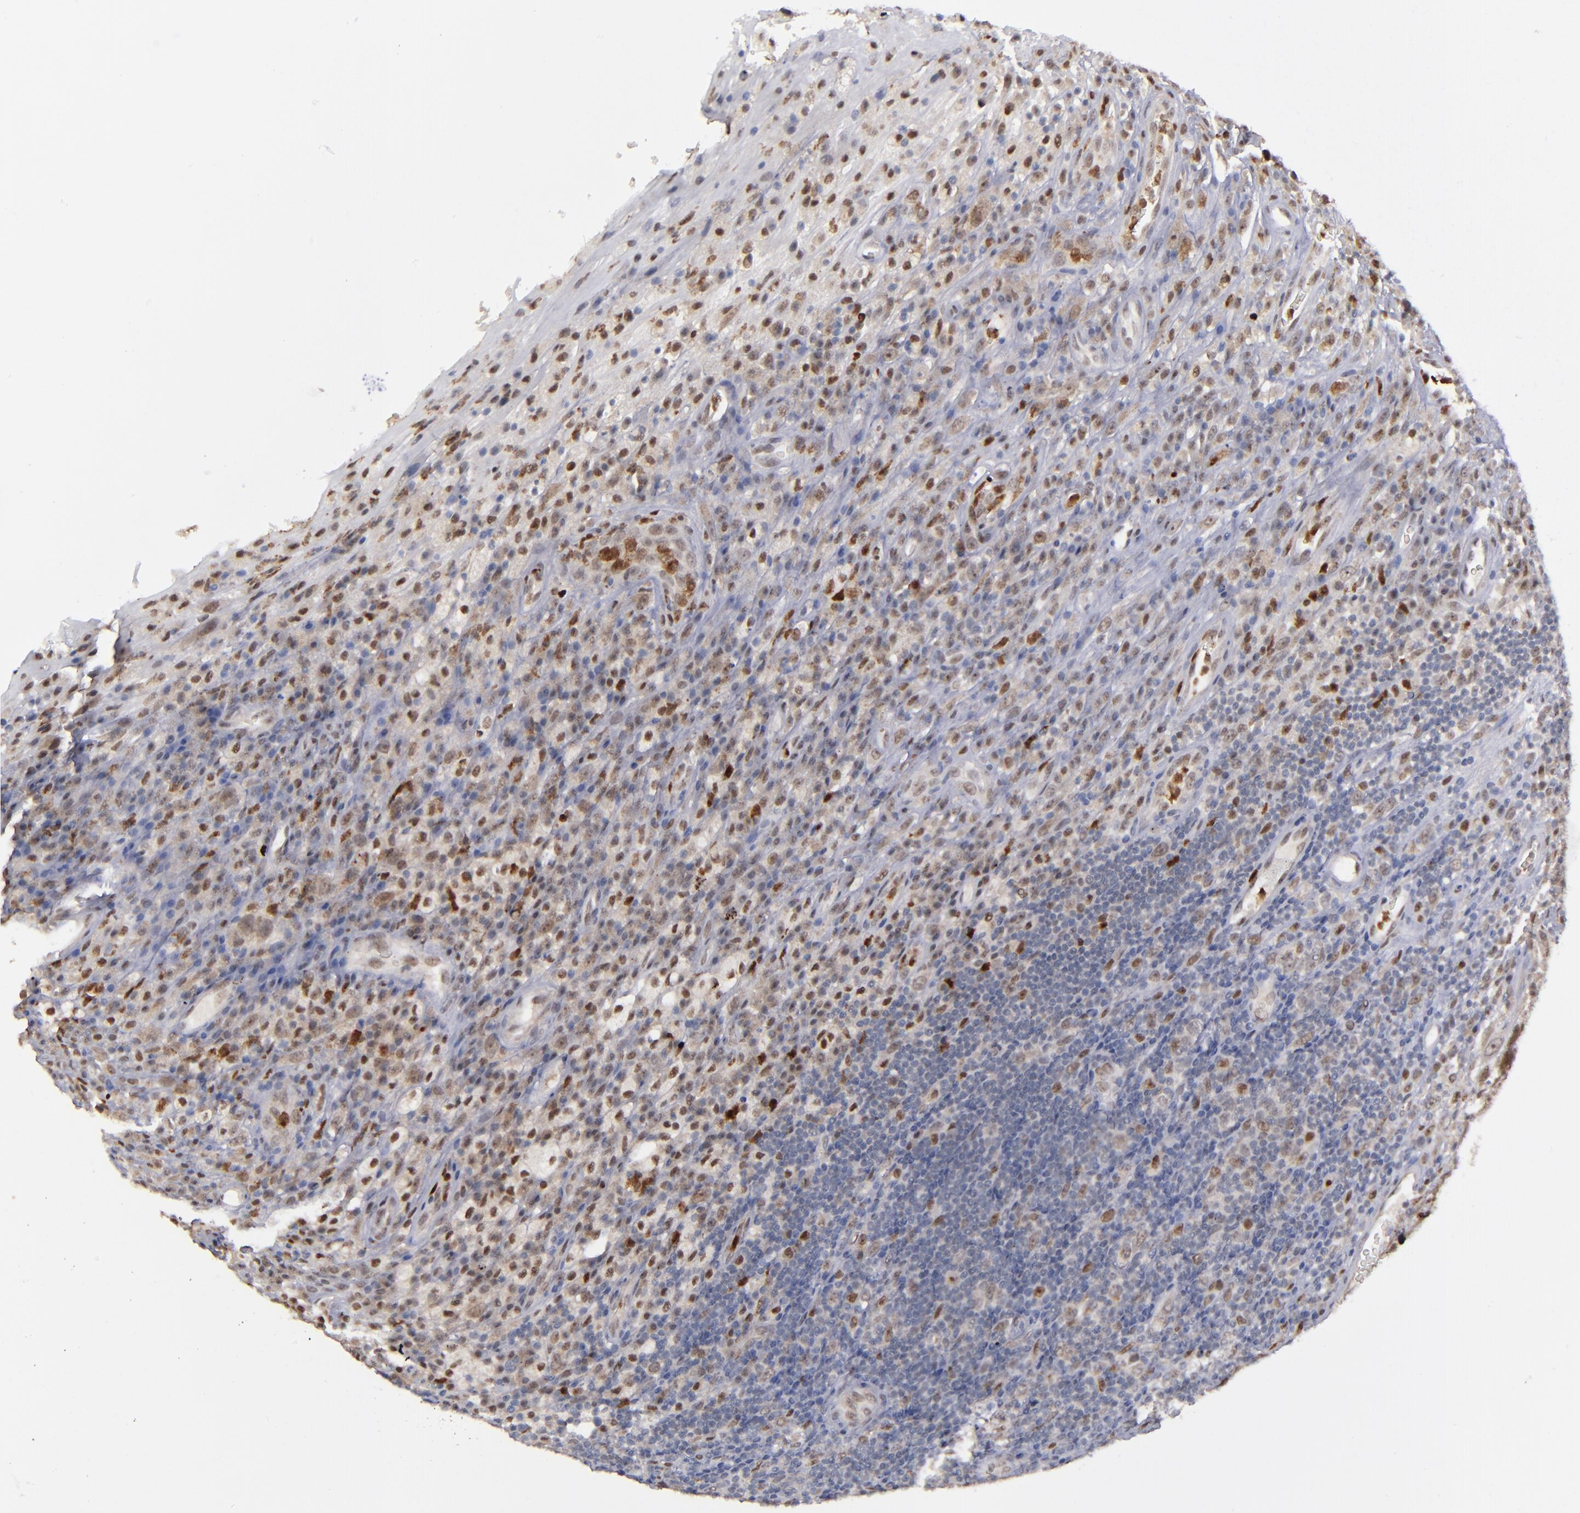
{"staining": {"intensity": "moderate", "quantity": ">75%", "location": "cytoplasmic/membranous,nuclear"}, "tissue": "testis cancer", "cell_type": "Tumor cells", "image_type": "cancer", "snomed": [{"axis": "morphology", "description": "Necrosis, NOS"}, {"axis": "morphology", "description": "Carcinoma, Embryonal, NOS"}, {"axis": "topography", "description": "Testis"}], "caption": "This is a photomicrograph of IHC staining of testis cancer (embryonal carcinoma), which shows moderate expression in the cytoplasmic/membranous and nuclear of tumor cells.", "gene": "RREB1", "patient": {"sex": "male", "age": 19}}